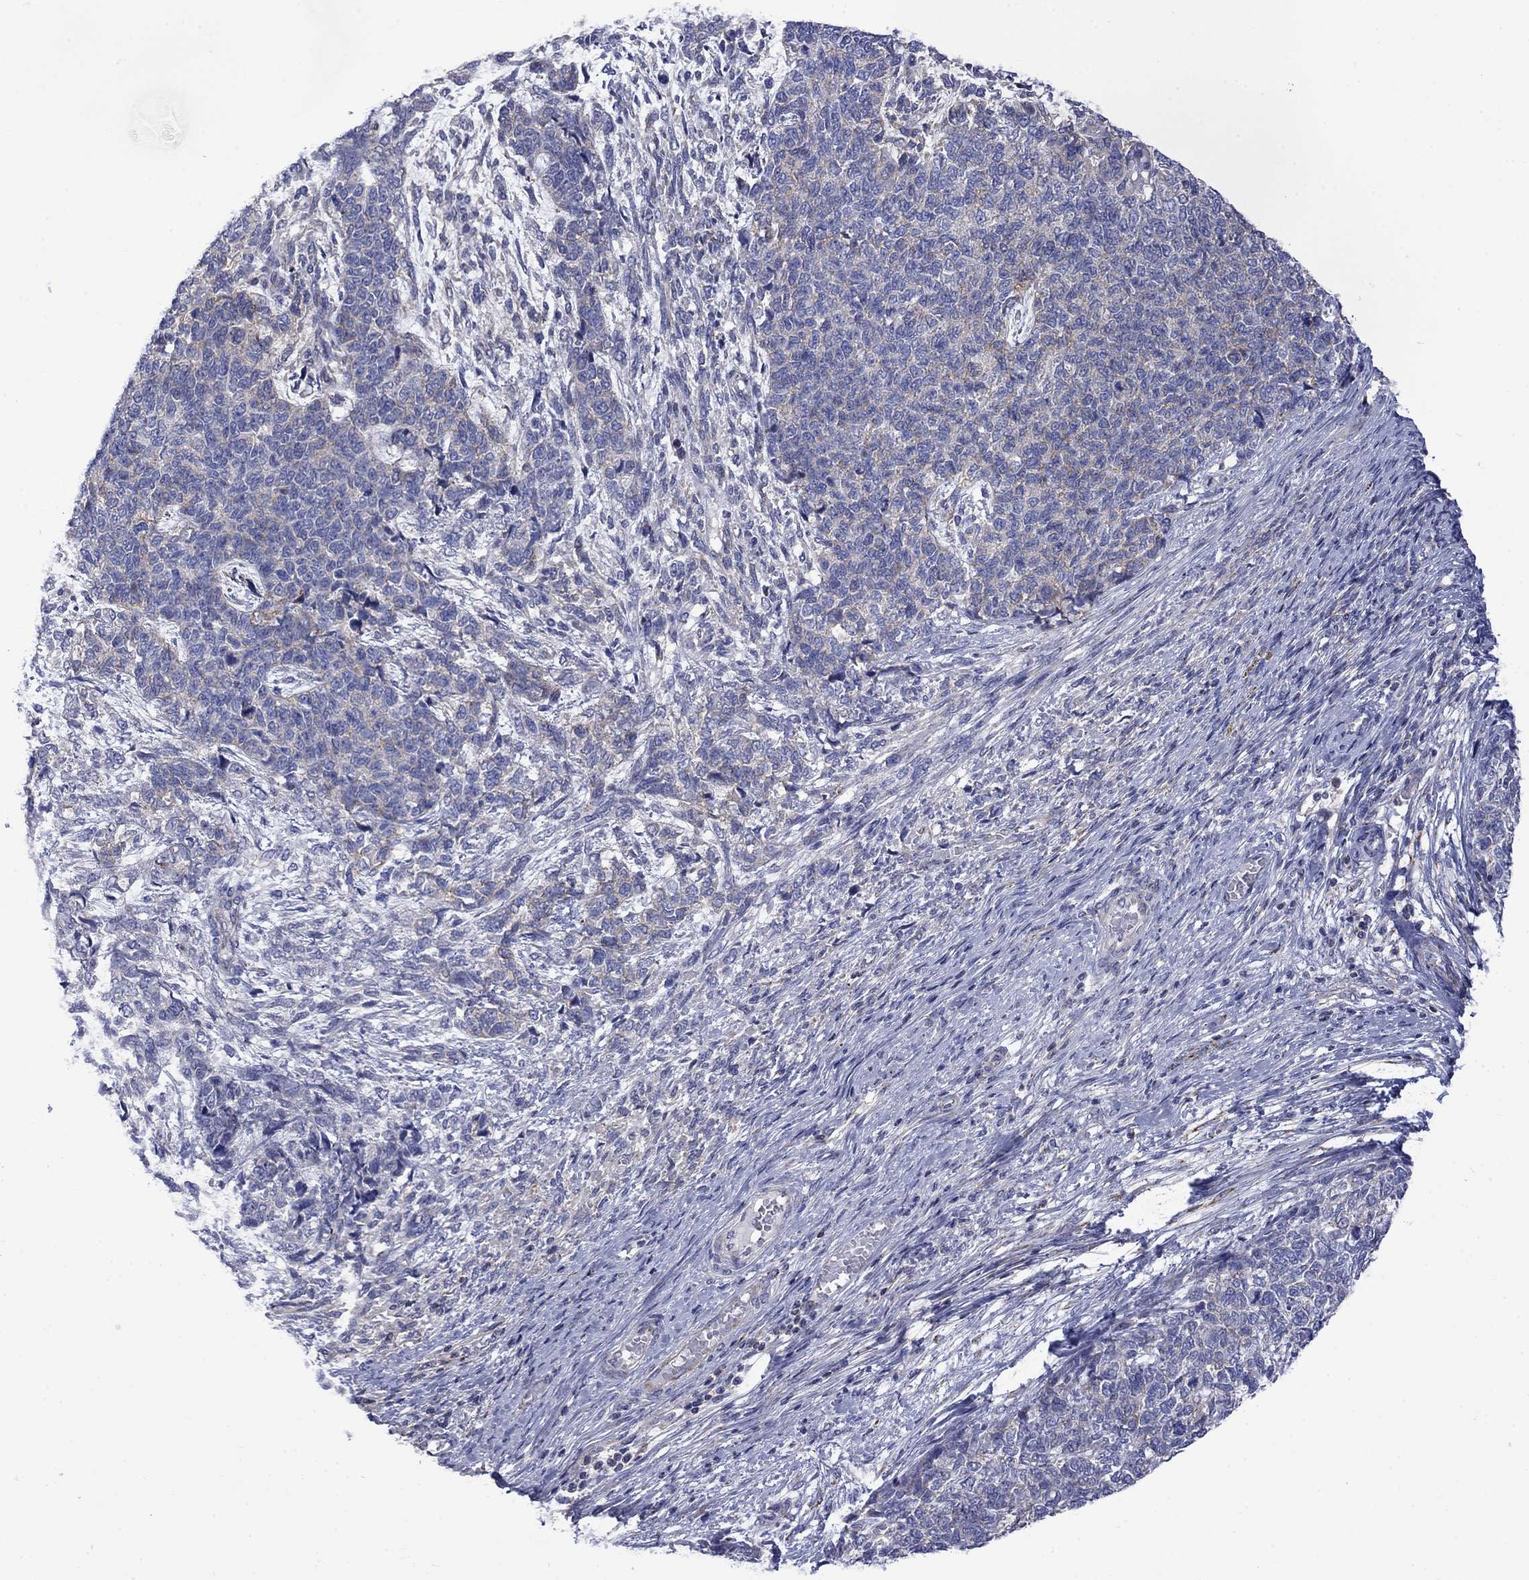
{"staining": {"intensity": "negative", "quantity": "none", "location": "none"}, "tissue": "cervical cancer", "cell_type": "Tumor cells", "image_type": "cancer", "snomed": [{"axis": "morphology", "description": "Squamous cell carcinoma, NOS"}, {"axis": "topography", "description": "Cervix"}], "caption": "The image reveals no significant expression in tumor cells of squamous cell carcinoma (cervical).", "gene": "CISD1", "patient": {"sex": "female", "age": 63}}